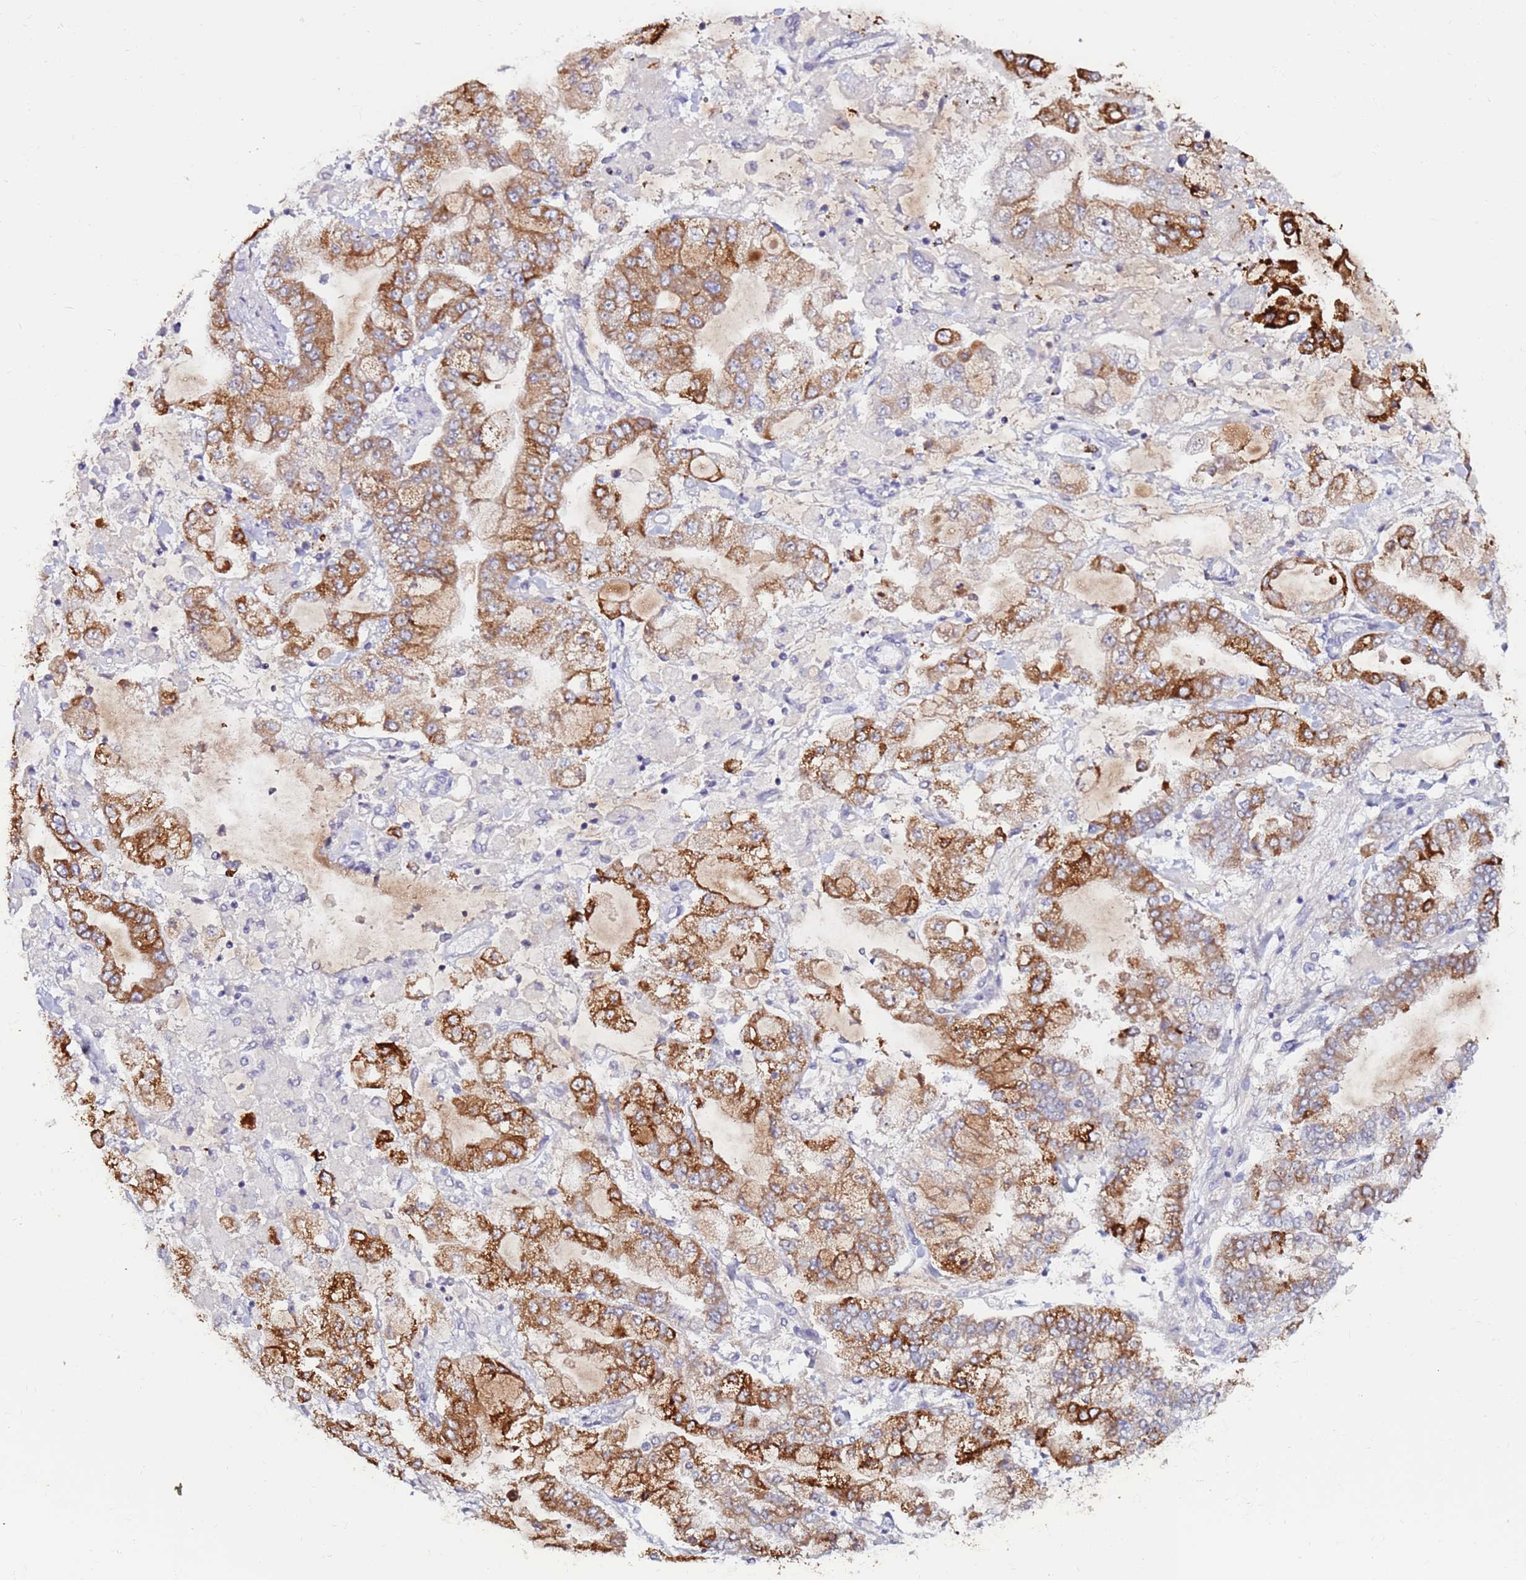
{"staining": {"intensity": "moderate", "quantity": ">75%", "location": "cytoplasmic/membranous"}, "tissue": "stomach cancer", "cell_type": "Tumor cells", "image_type": "cancer", "snomed": [{"axis": "morphology", "description": "Normal tissue, NOS"}, {"axis": "morphology", "description": "Adenocarcinoma, NOS"}, {"axis": "topography", "description": "Stomach, upper"}, {"axis": "topography", "description": "Stomach"}], "caption": "The photomicrograph demonstrates immunohistochemical staining of stomach adenocarcinoma. There is moderate cytoplasmic/membranous positivity is appreciated in about >75% of tumor cells. (DAB (3,3'-diaminobenzidine) IHC, brown staining for protein, blue staining for nuclei).", "gene": "SRRM5", "patient": {"sex": "male", "age": 76}}